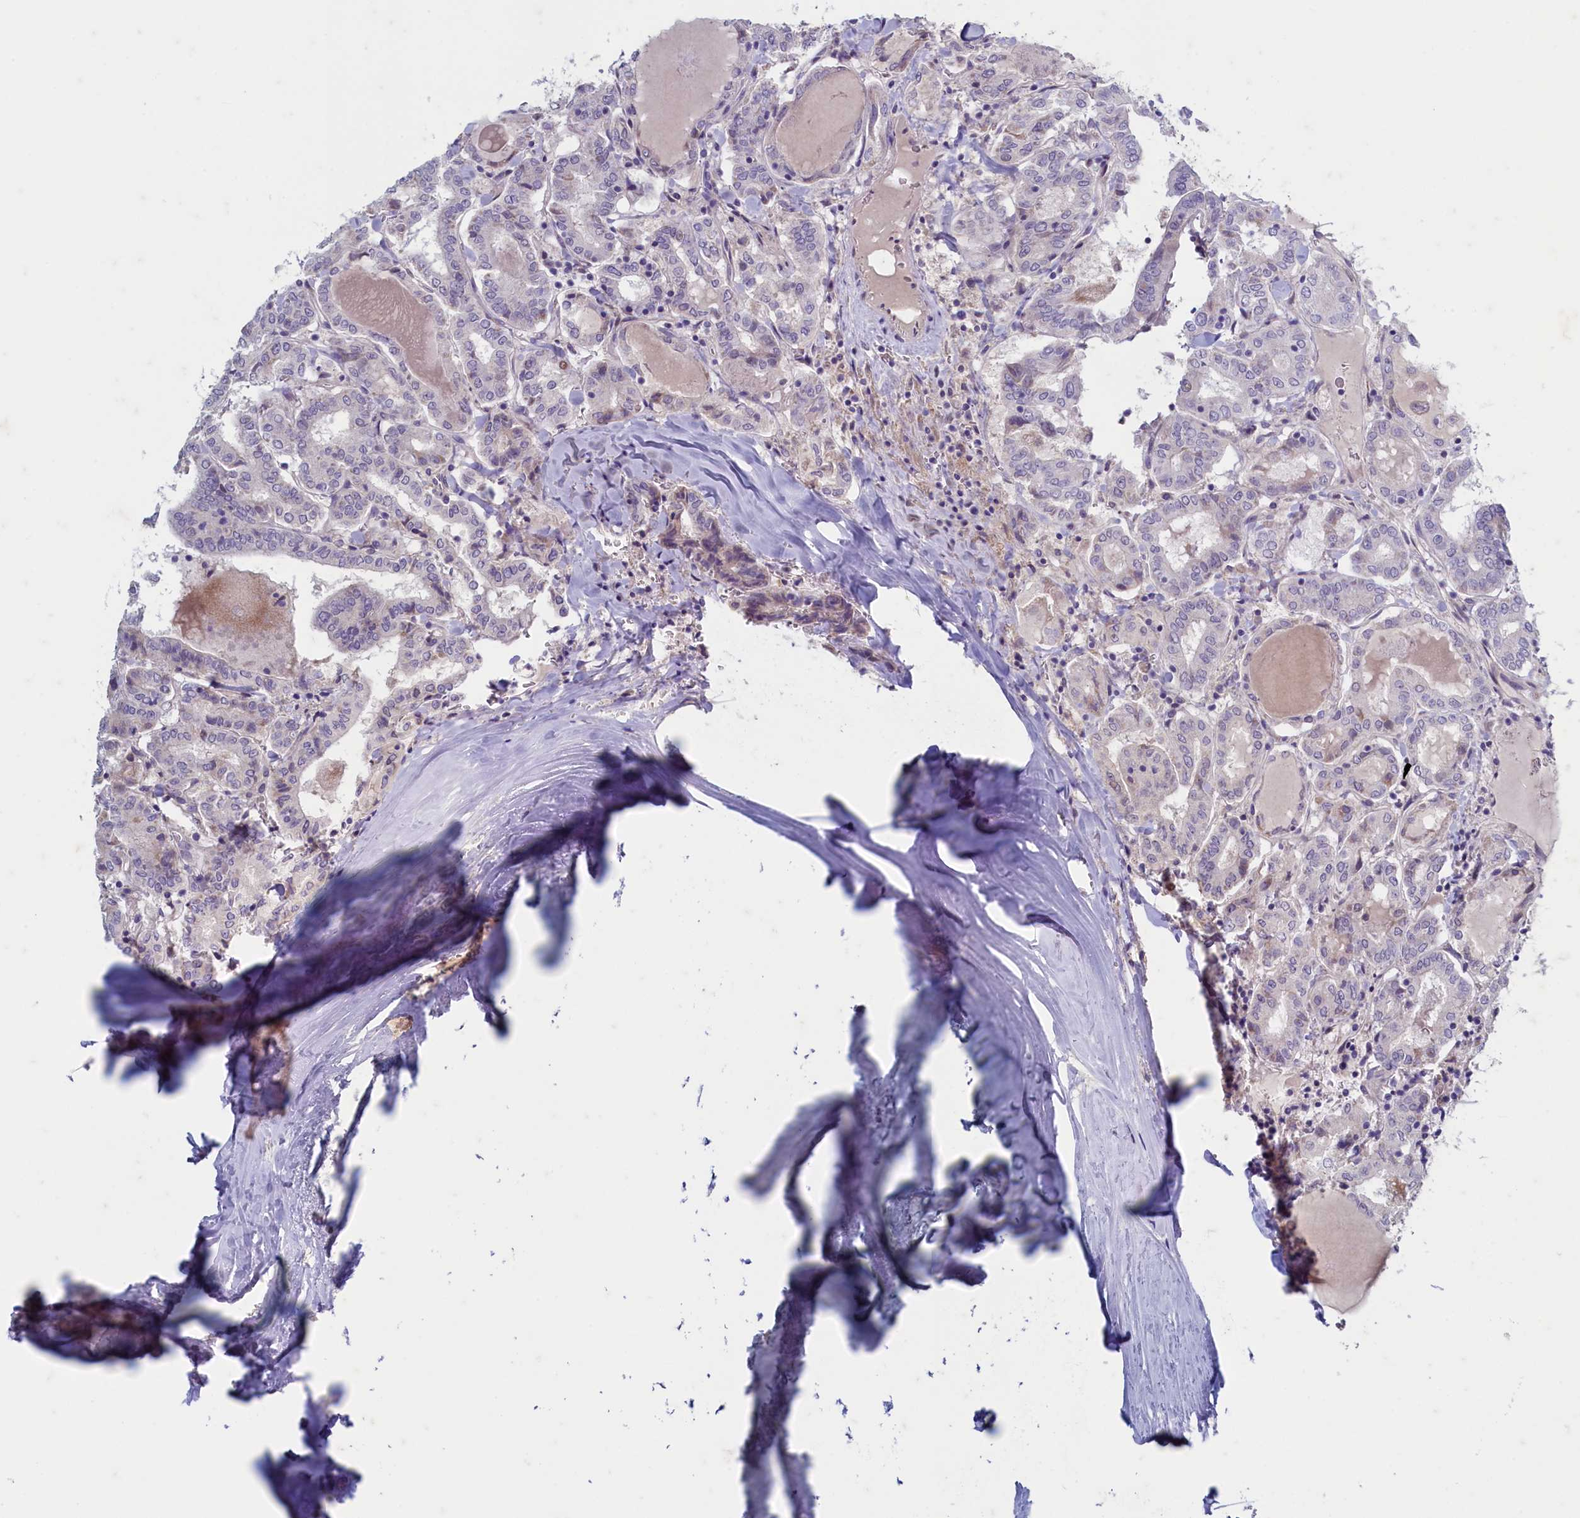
{"staining": {"intensity": "negative", "quantity": "none", "location": "none"}, "tissue": "thyroid cancer", "cell_type": "Tumor cells", "image_type": "cancer", "snomed": [{"axis": "morphology", "description": "Papillary adenocarcinoma, NOS"}, {"axis": "topography", "description": "Thyroid gland"}], "caption": "A high-resolution image shows IHC staining of thyroid cancer, which demonstrates no significant expression in tumor cells.", "gene": "MAP1LC3A", "patient": {"sex": "female", "age": 72}}